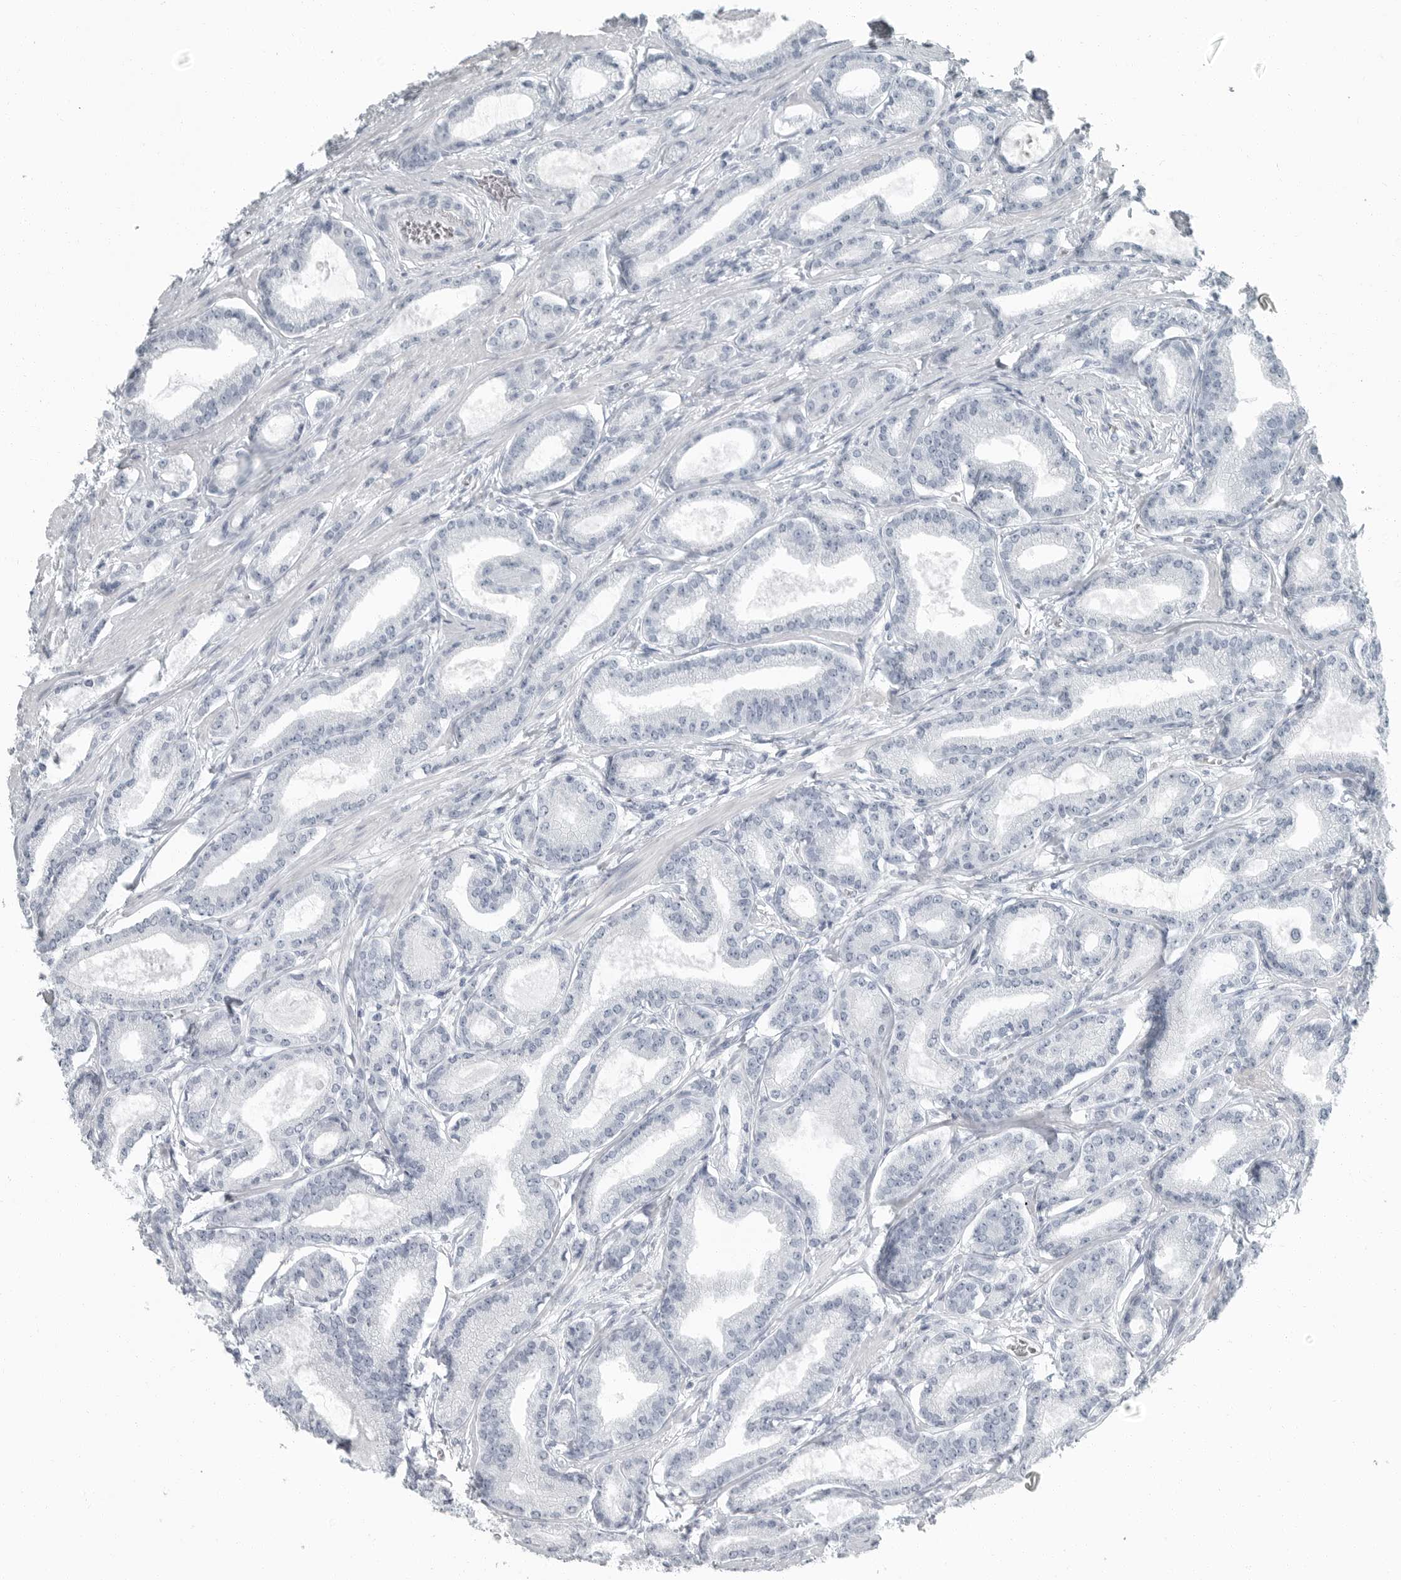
{"staining": {"intensity": "negative", "quantity": "none", "location": "none"}, "tissue": "prostate cancer", "cell_type": "Tumor cells", "image_type": "cancer", "snomed": [{"axis": "morphology", "description": "Adenocarcinoma, Low grade"}, {"axis": "topography", "description": "Prostate"}], "caption": "Prostate cancer was stained to show a protein in brown. There is no significant positivity in tumor cells.", "gene": "FABP6", "patient": {"sex": "male", "age": 60}}